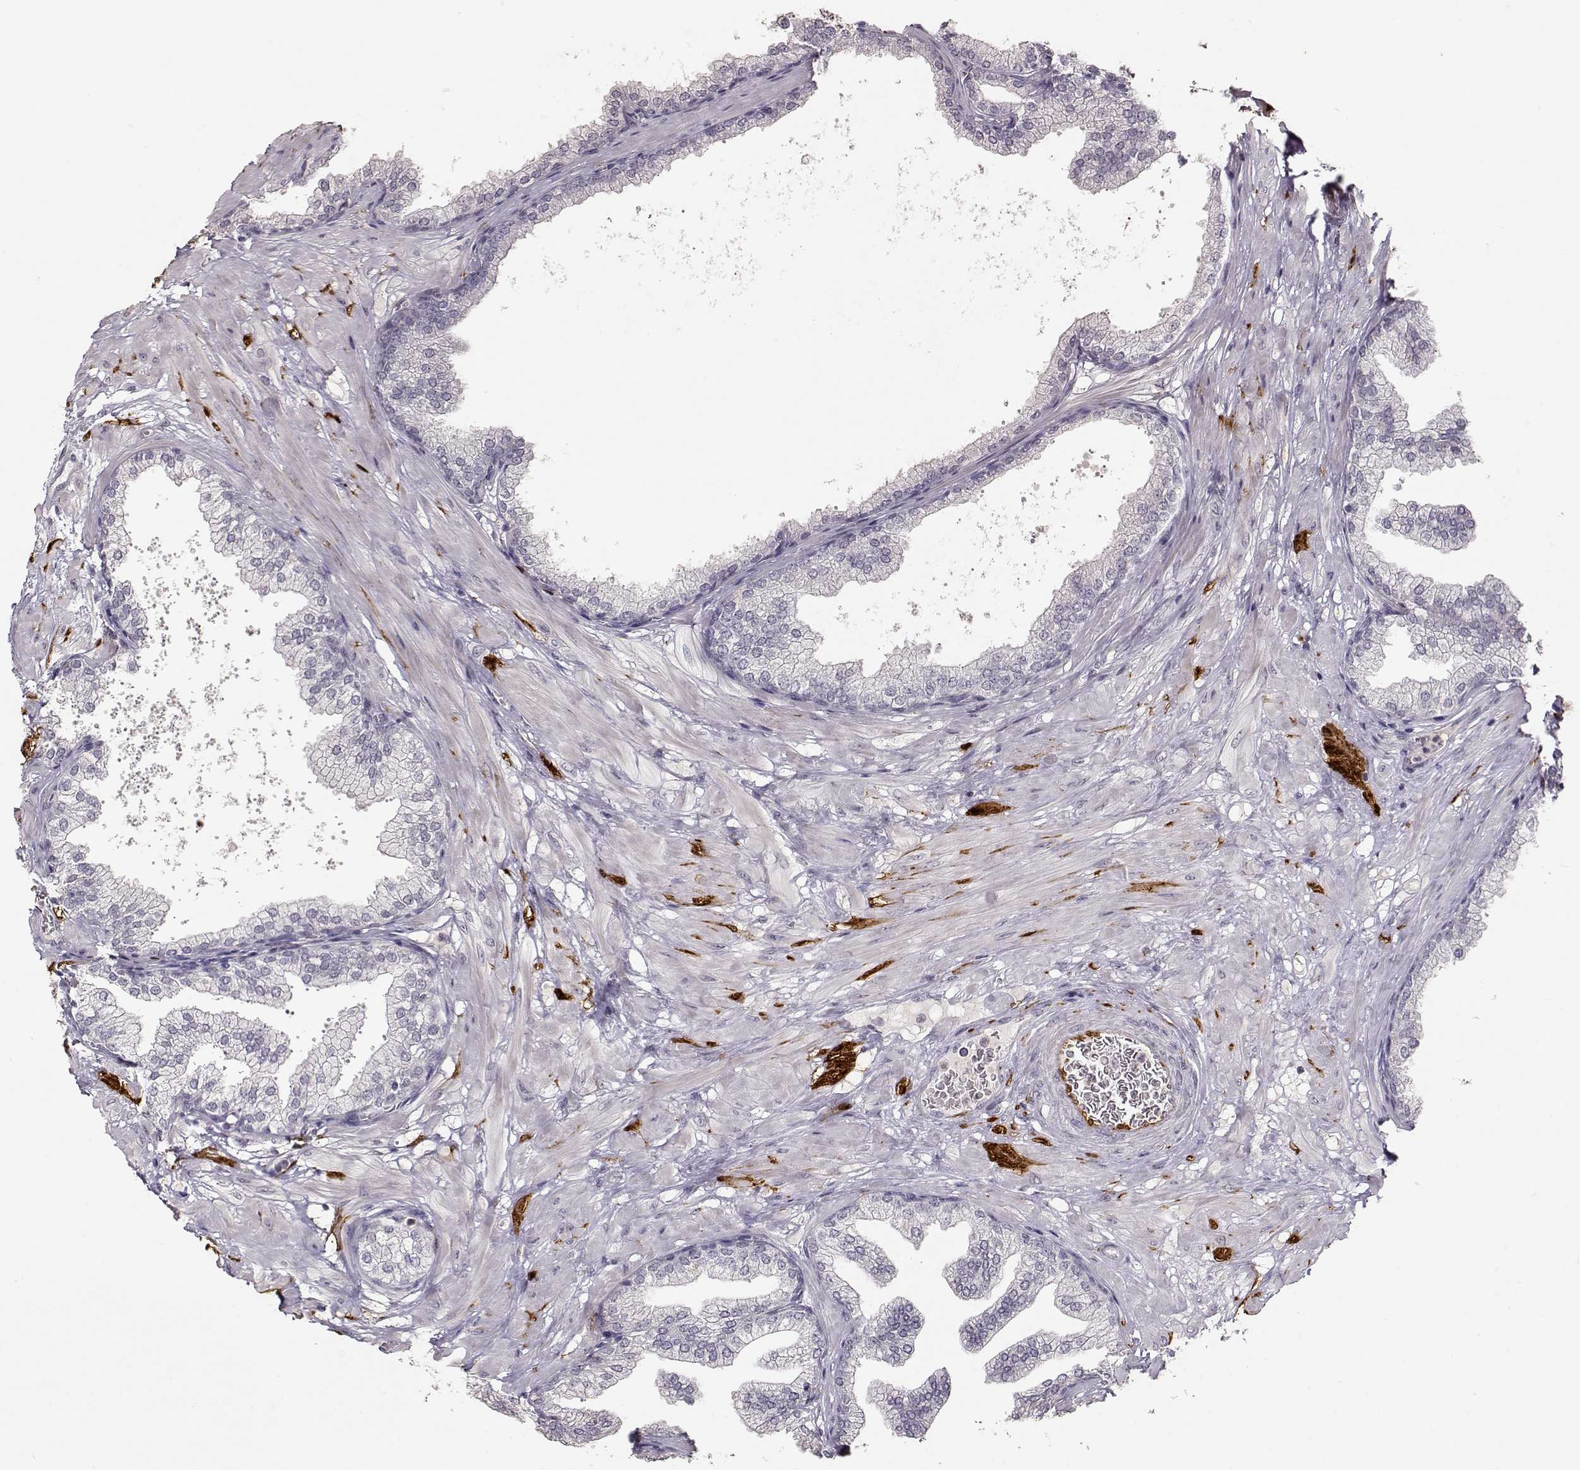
{"staining": {"intensity": "negative", "quantity": "none", "location": "none"}, "tissue": "prostate", "cell_type": "Glandular cells", "image_type": "normal", "snomed": [{"axis": "morphology", "description": "Normal tissue, NOS"}, {"axis": "topography", "description": "Prostate"}], "caption": "The immunohistochemistry image has no significant expression in glandular cells of prostate. The staining was performed using DAB to visualize the protein expression in brown, while the nuclei were stained in blue with hematoxylin (Magnification: 20x).", "gene": "S100B", "patient": {"sex": "male", "age": 37}}